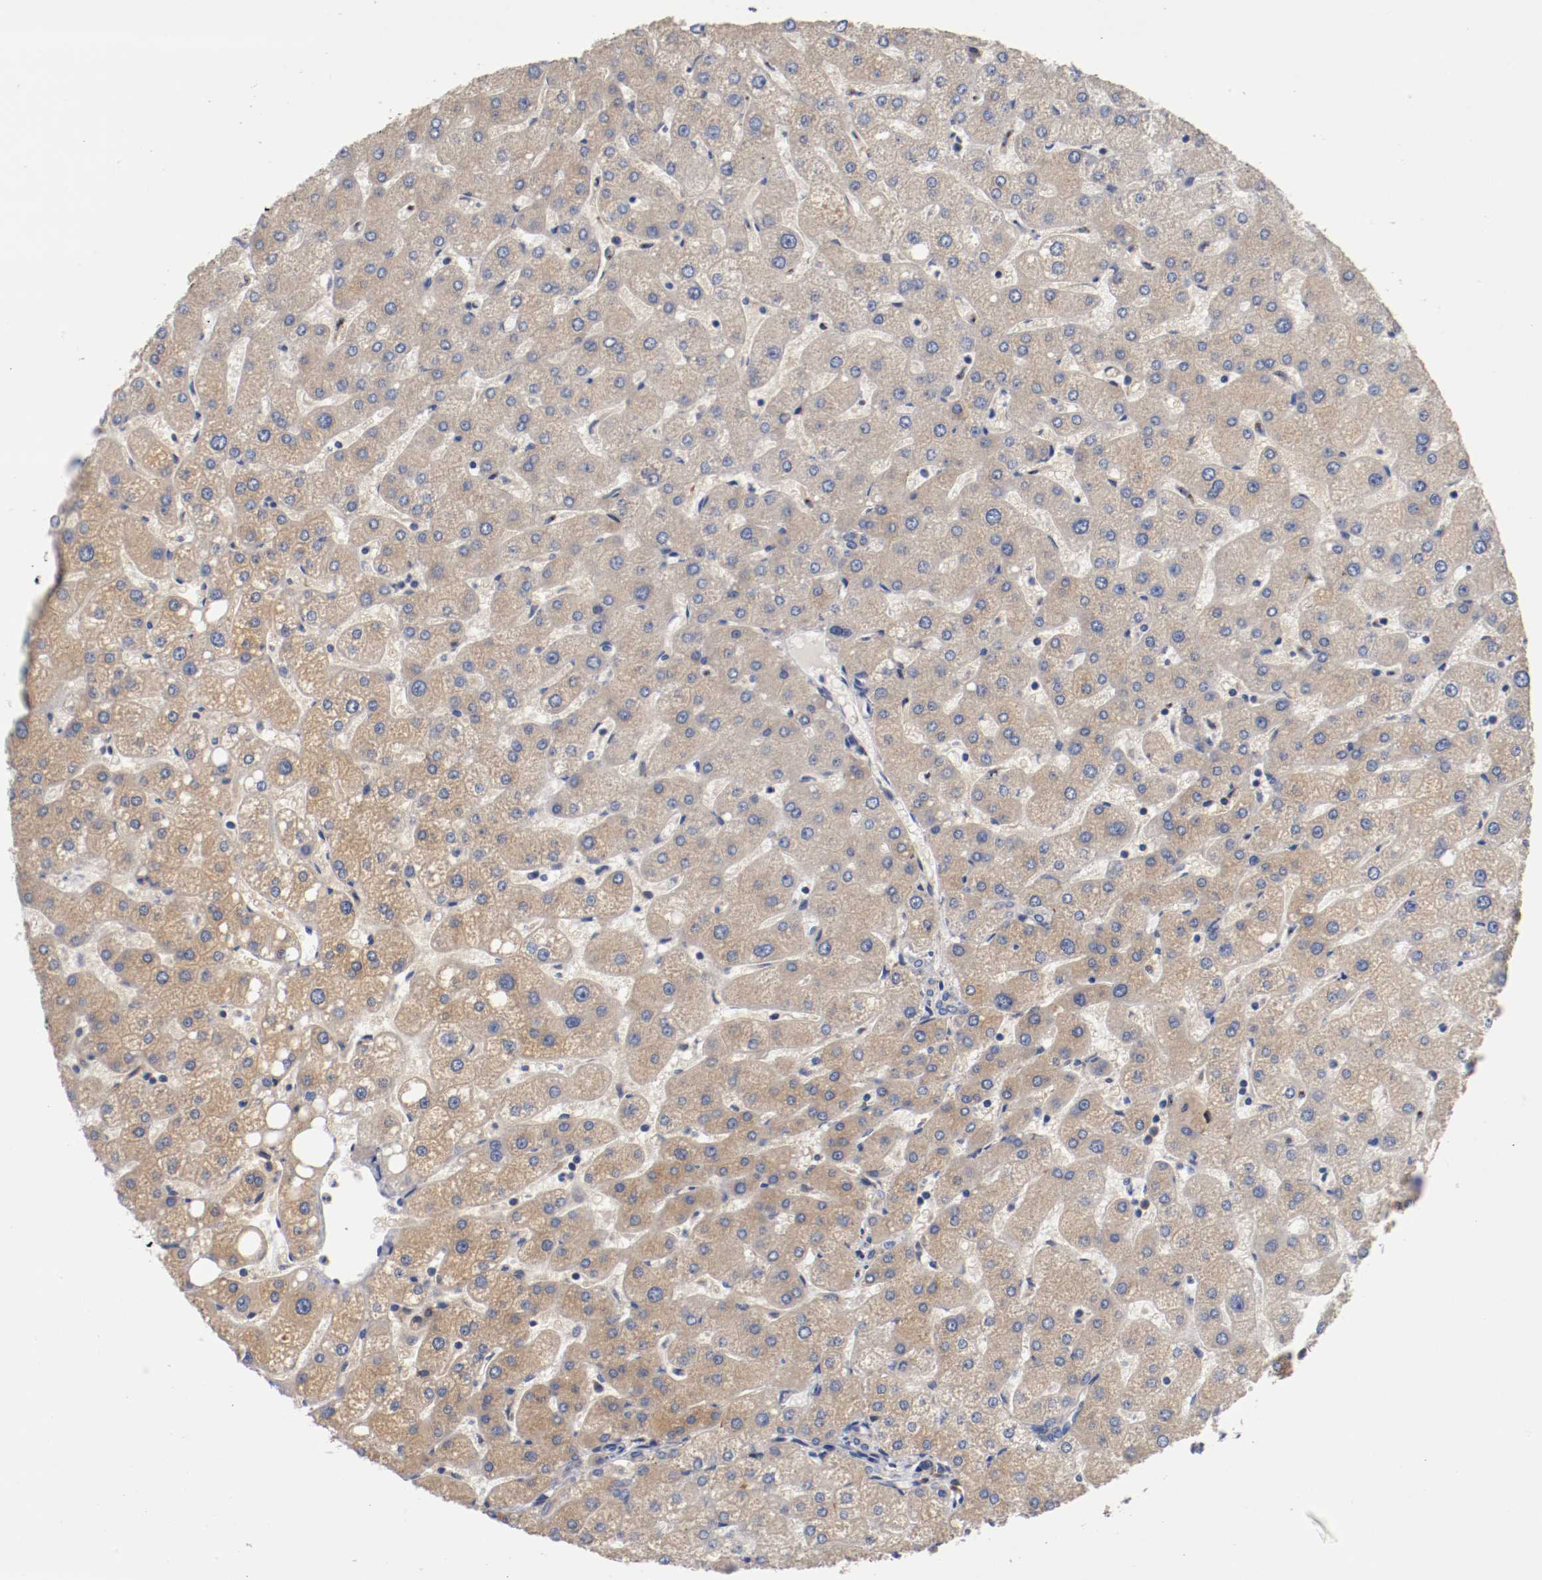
{"staining": {"intensity": "weak", "quantity": "25%-75%", "location": "cytoplasmic/membranous"}, "tissue": "liver", "cell_type": "Cholangiocytes", "image_type": "normal", "snomed": [{"axis": "morphology", "description": "Normal tissue, NOS"}, {"axis": "topography", "description": "Liver"}], "caption": "A low amount of weak cytoplasmic/membranous staining is present in approximately 25%-75% of cholangiocytes in normal liver. (DAB = brown stain, brightfield microscopy at high magnification).", "gene": "TNFSF12", "patient": {"sex": "male", "age": 67}}